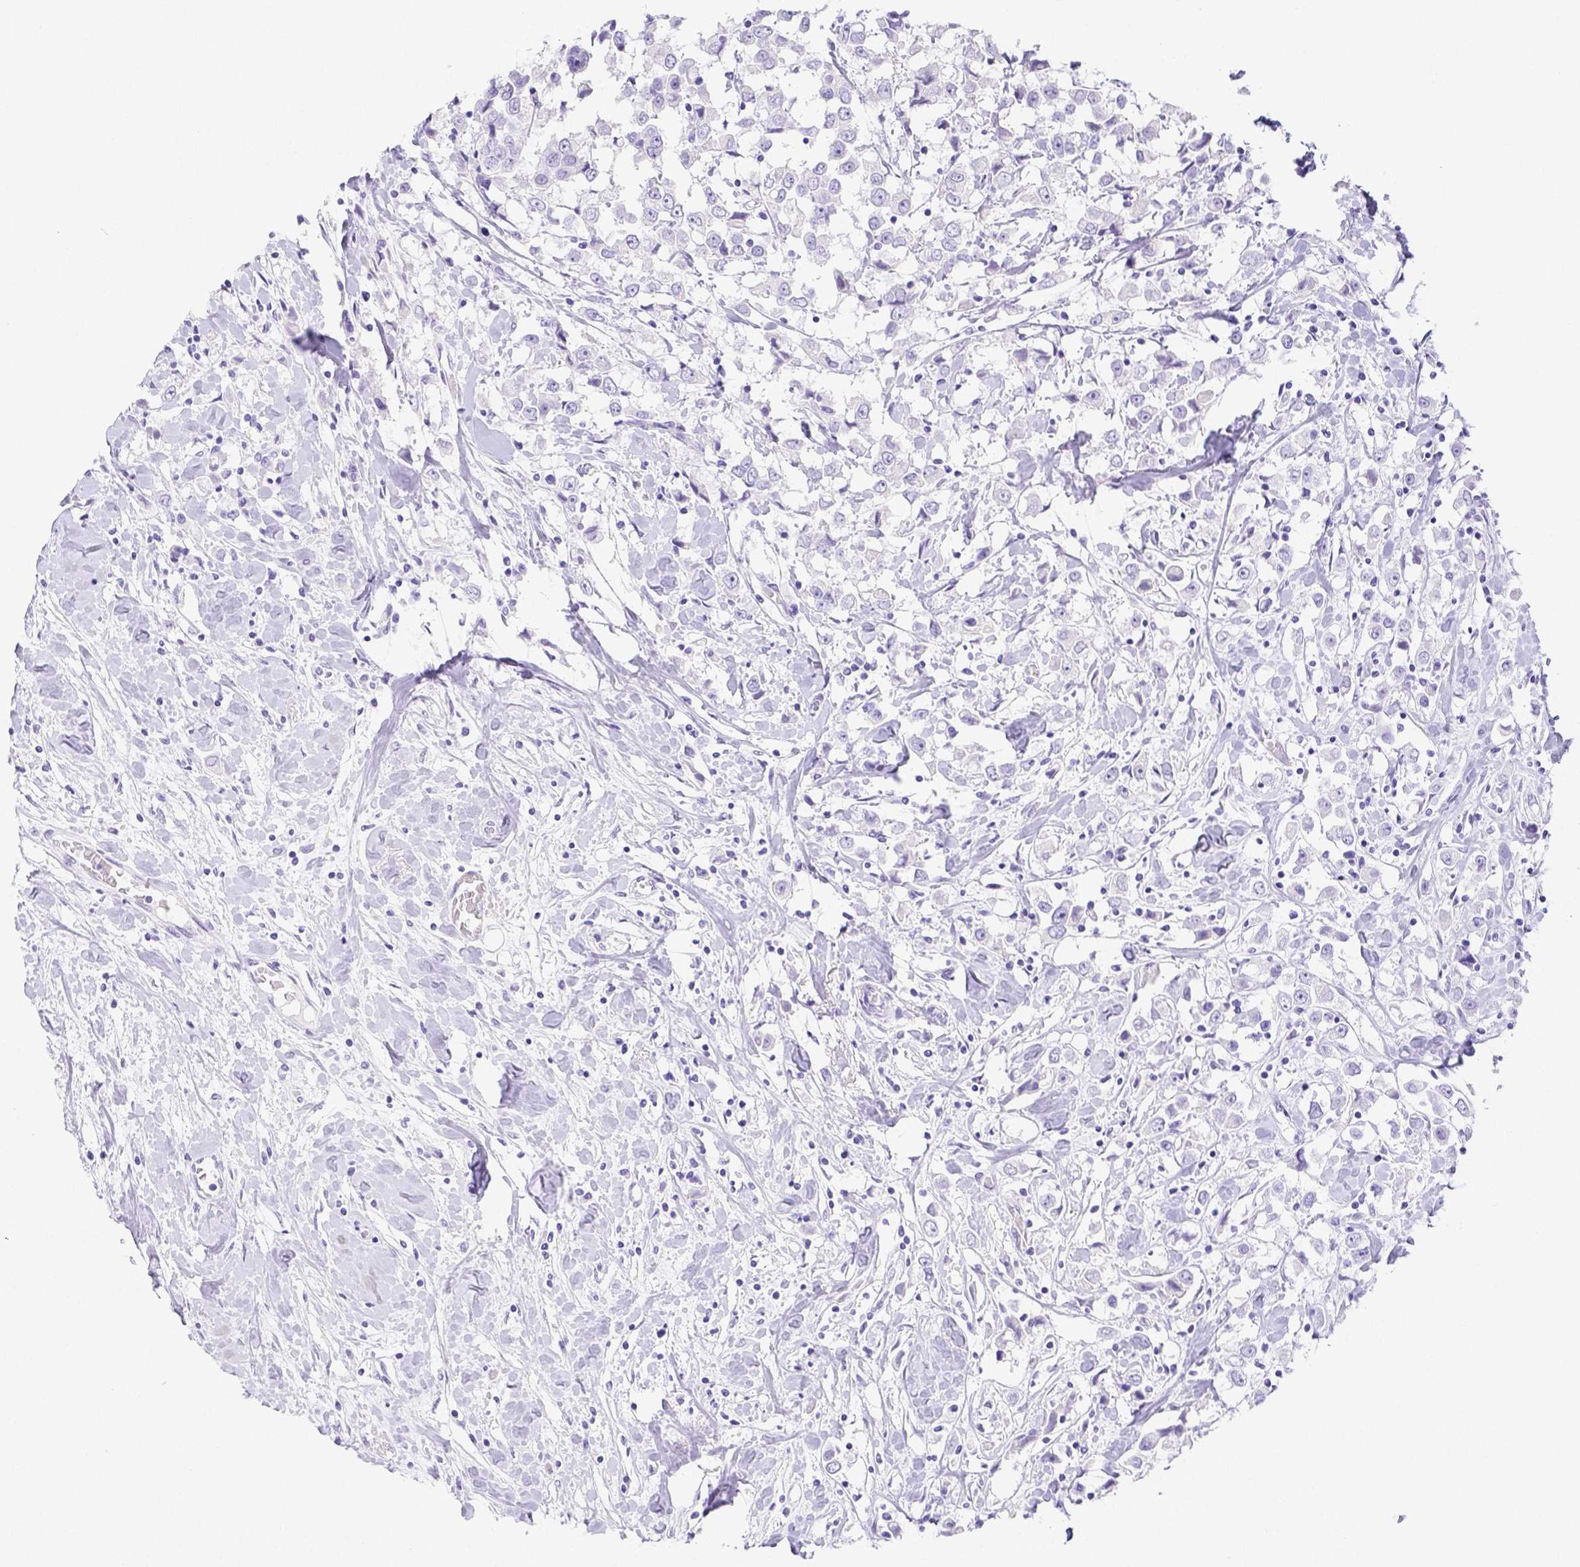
{"staining": {"intensity": "negative", "quantity": "none", "location": "none"}, "tissue": "breast cancer", "cell_type": "Tumor cells", "image_type": "cancer", "snomed": [{"axis": "morphology", "description": "Duct carcinoma"}, {"axis": "topography", "description": "Breast"}], "caption": "High magnification brightfield microscopy of invasive ductal carcinoma (breast) stained with DAB (3,3'-diaminobenzidine) (brown) and counterstained with hematoxylin (blue): tumor cells show no significant positivity.", "gene": "ARHGAP36", "patient": {"sex": "female", "age": 61}}